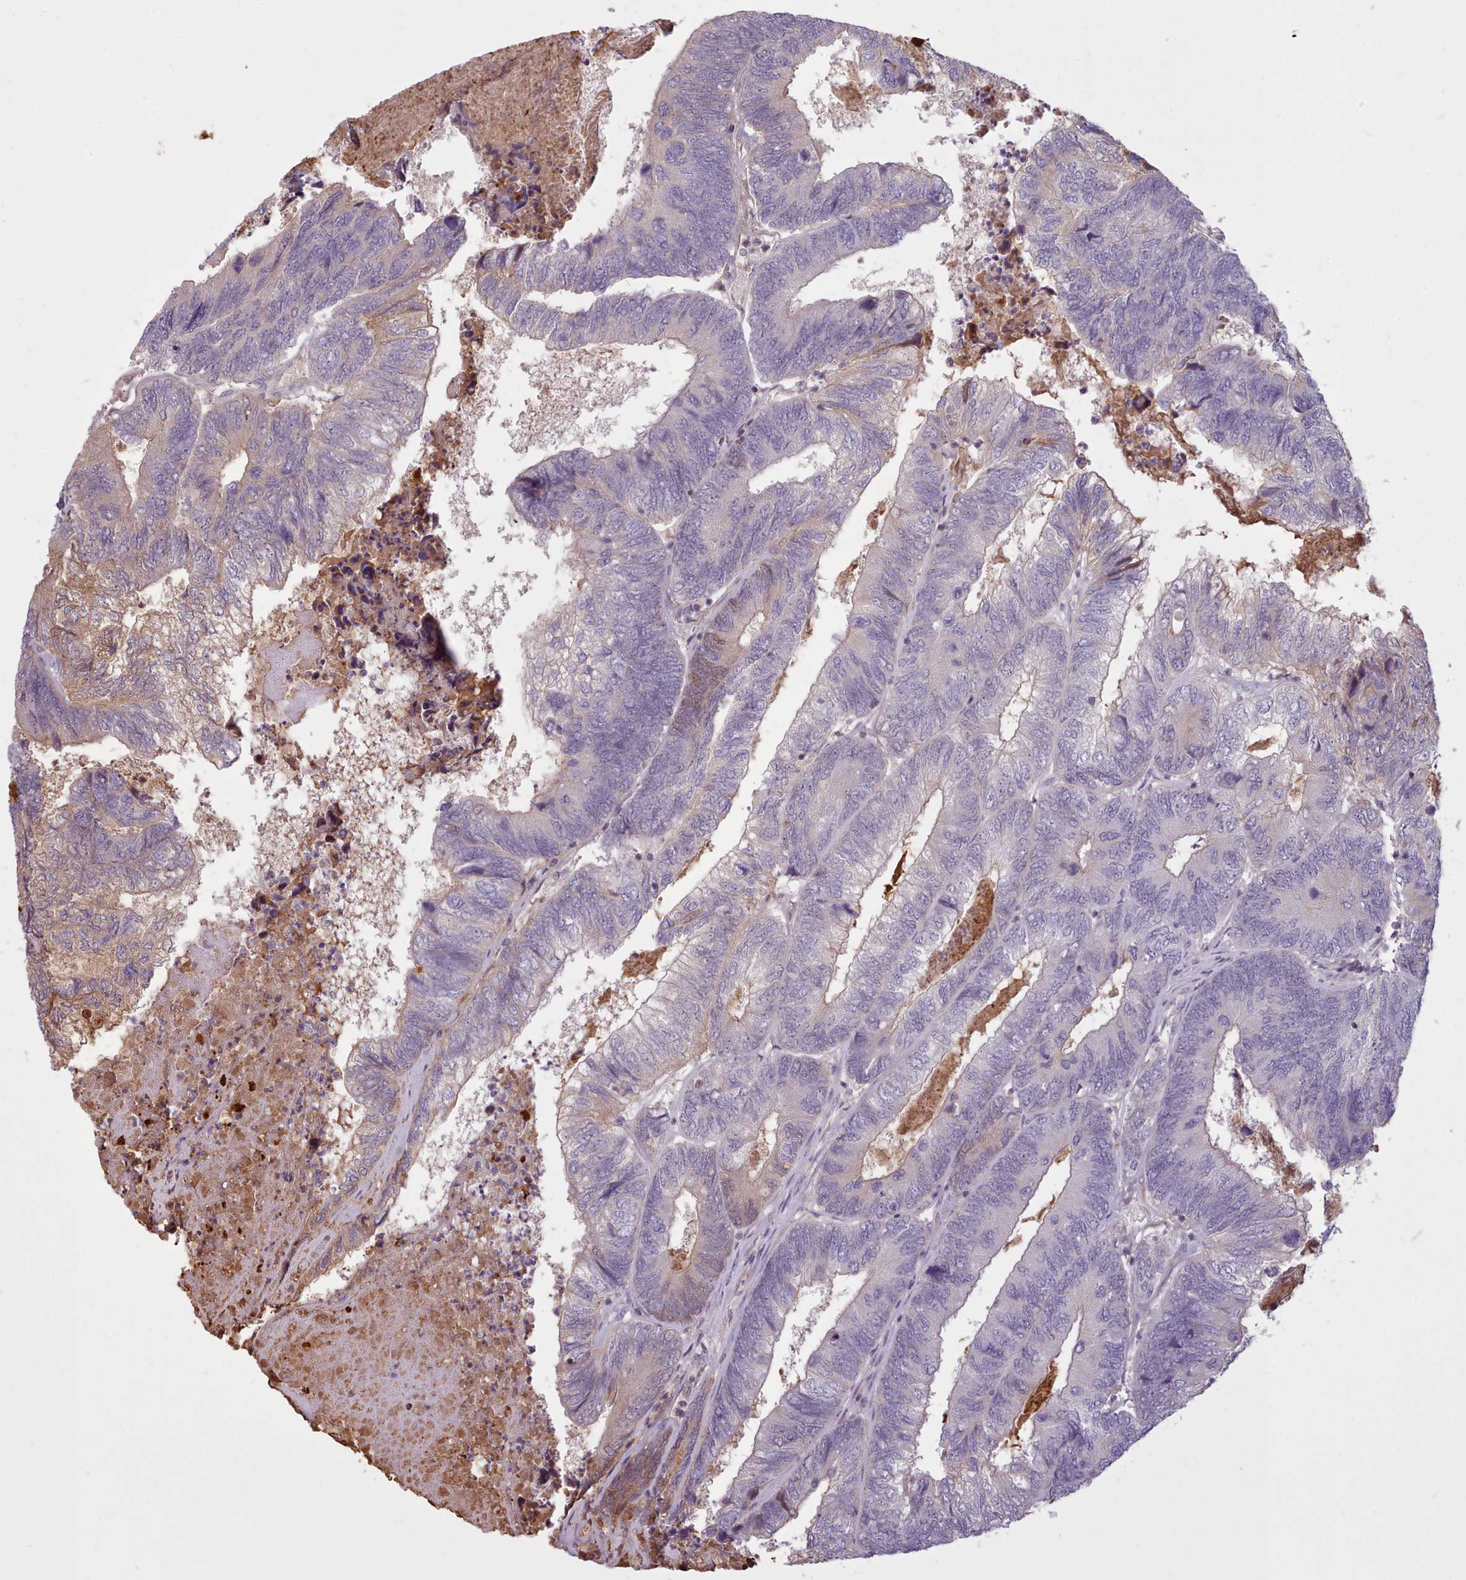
{"staining": {"intensity": "weak", "quantity": "<25%", "location": "cytoplasmic/membranous"}, "tissue": "colorectal cancer", "cell_type": "Tumor cells", "image_type": "cancer", "snomed": [{"axis": "morphology", "description": "Adenocarcinoma, NOS"}, {"axis": "topography", "description": "Colon"}], "caption": "High magnification brightfield microscopy of adenocarcinoma (colorectal) stained with DAB (brown) and counterstained with hematoxylin (blue): tumor cells show no significant staining.", "gene": "NMRK1", "patient": {"sex": "female", "age": 67}}